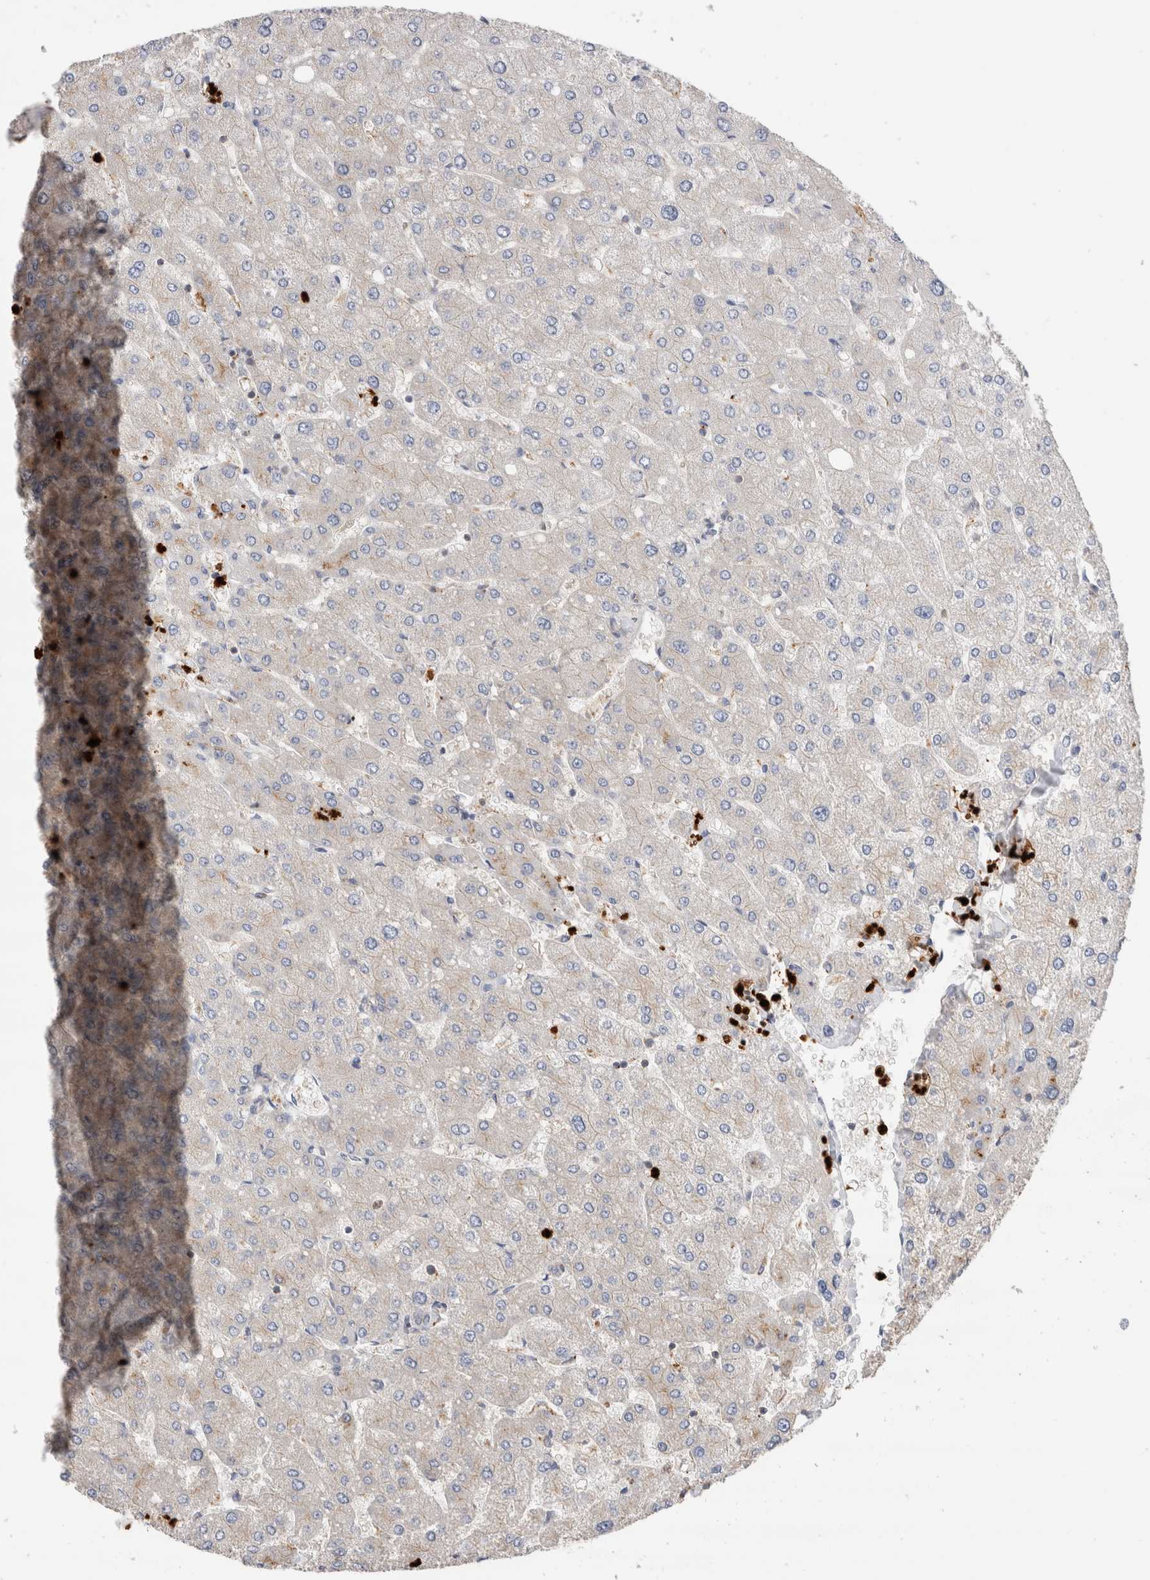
{"staining": {"intensity": "negative", "quantity": "none", "location": "none"}, "tissue": "liver", "cell_type": "Cholangiocytes", "image_type": "normal", "snomed": [{"axis": "morphology", "description": "Normal tissue, NOS"}, {"axis": "topography", "description": "Liver"}], "caption": "Immunohistochemistry (IHC) image of unremarkable liver: human liver stained with DAB demonstrates no significant protein staining in cholangiocytes.", "gene": "NXT2", "patient": {"sex": "male", "age": 55}}